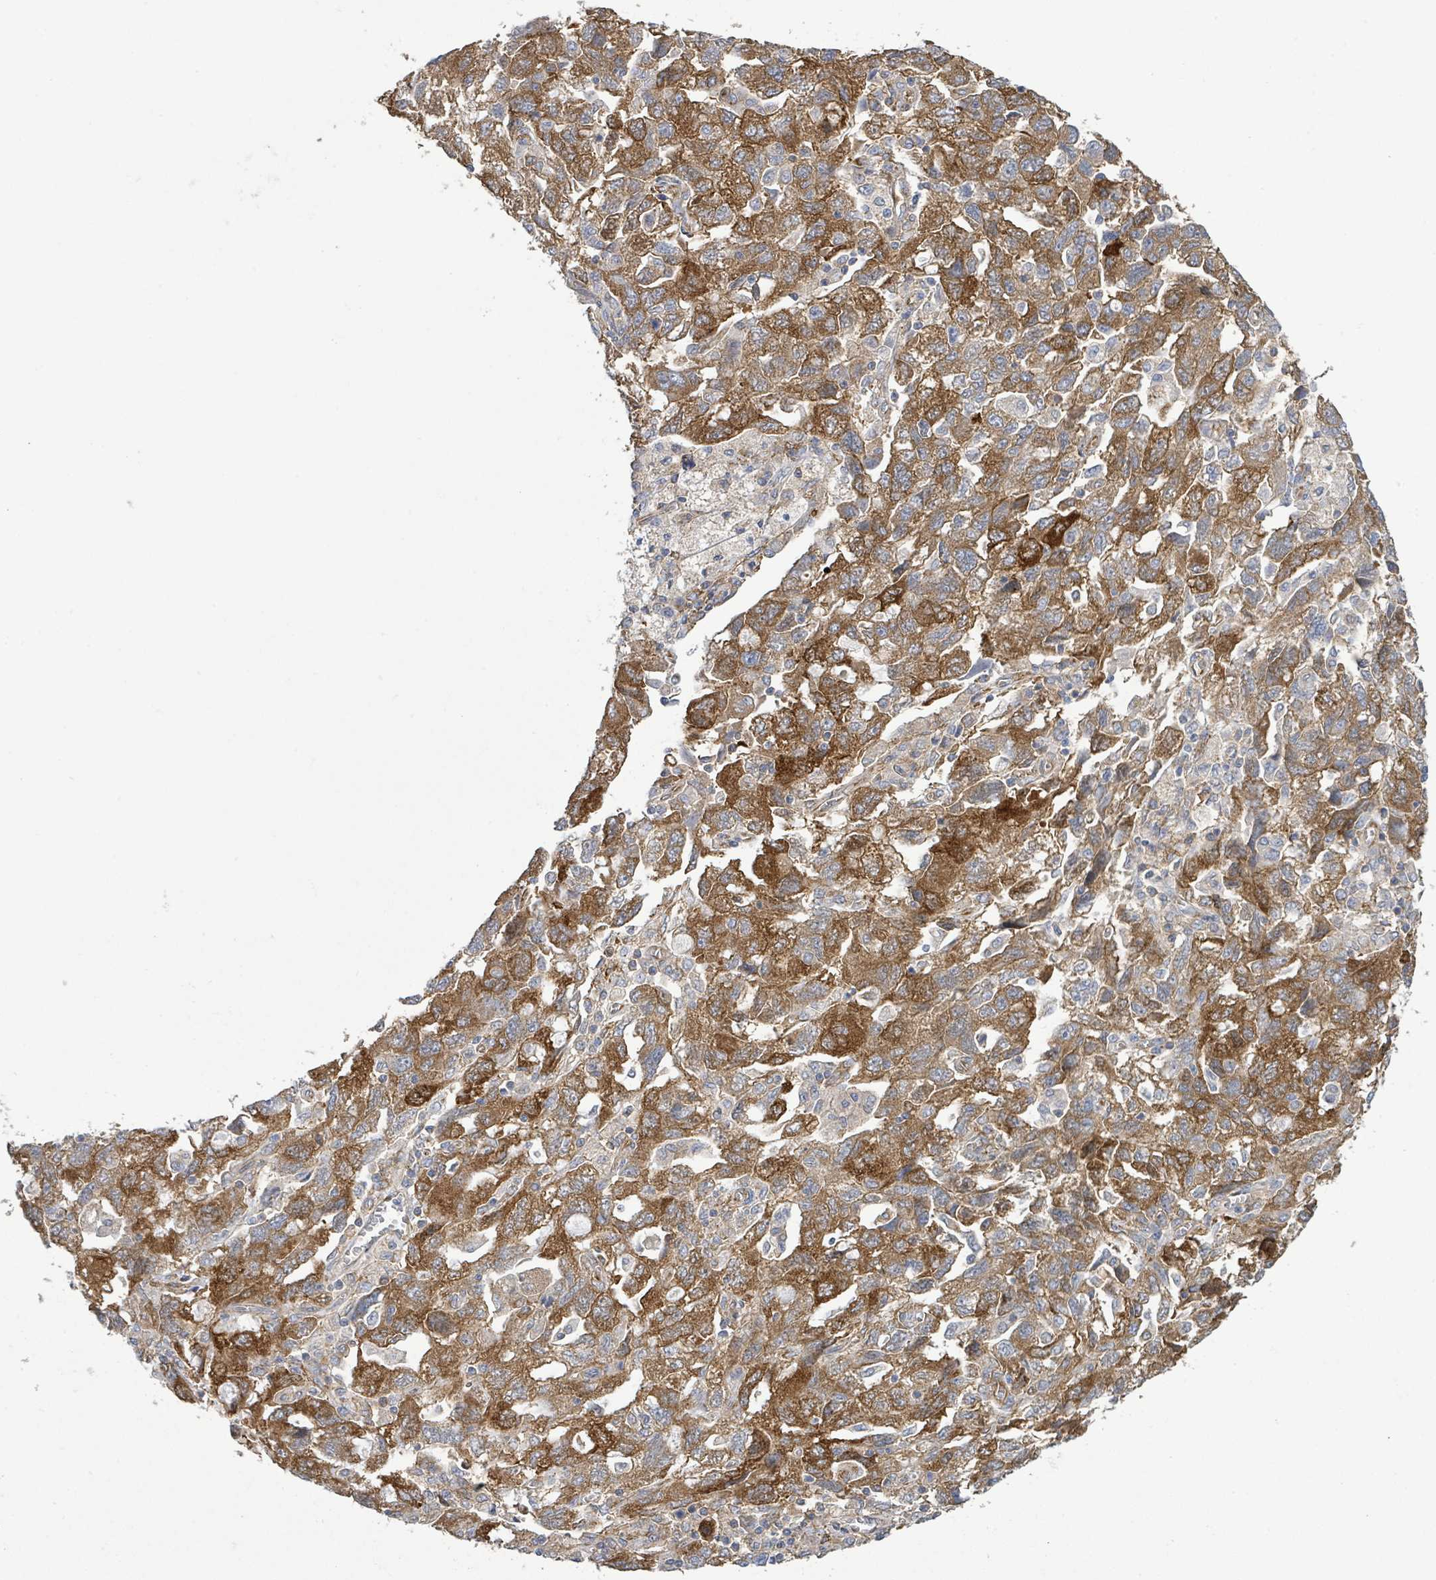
{"staining": {"intensity": "moderate", "quantity": ">75%", "location": "cytoplasmic/membranous"}, "tissue": "ovarian cancer", "cell_type": "Tumor cells", "image_type": "cancer", "snomed": [{"axis": "morphology", "description": "Carcinoma, NOS"}, {"axis": "morphology", "description": "Cystadenocarcinoma, serous, NOS"}, {"axis": "topography", "description": "Ovary"}], "caption": "Protein expression analysis of human ovarian cancer reveals moderate cytoplasmic/membranous staining in approximately >75% of tumor cells. The staining is performed using DAB (3,3'-diaminobenzidine) brown chromogen to label protein expression. The nuclei are counter-stained blue using hematoxylin.", "gene": "EGFL7", "patient": {"sex": "female", "age": 69}}